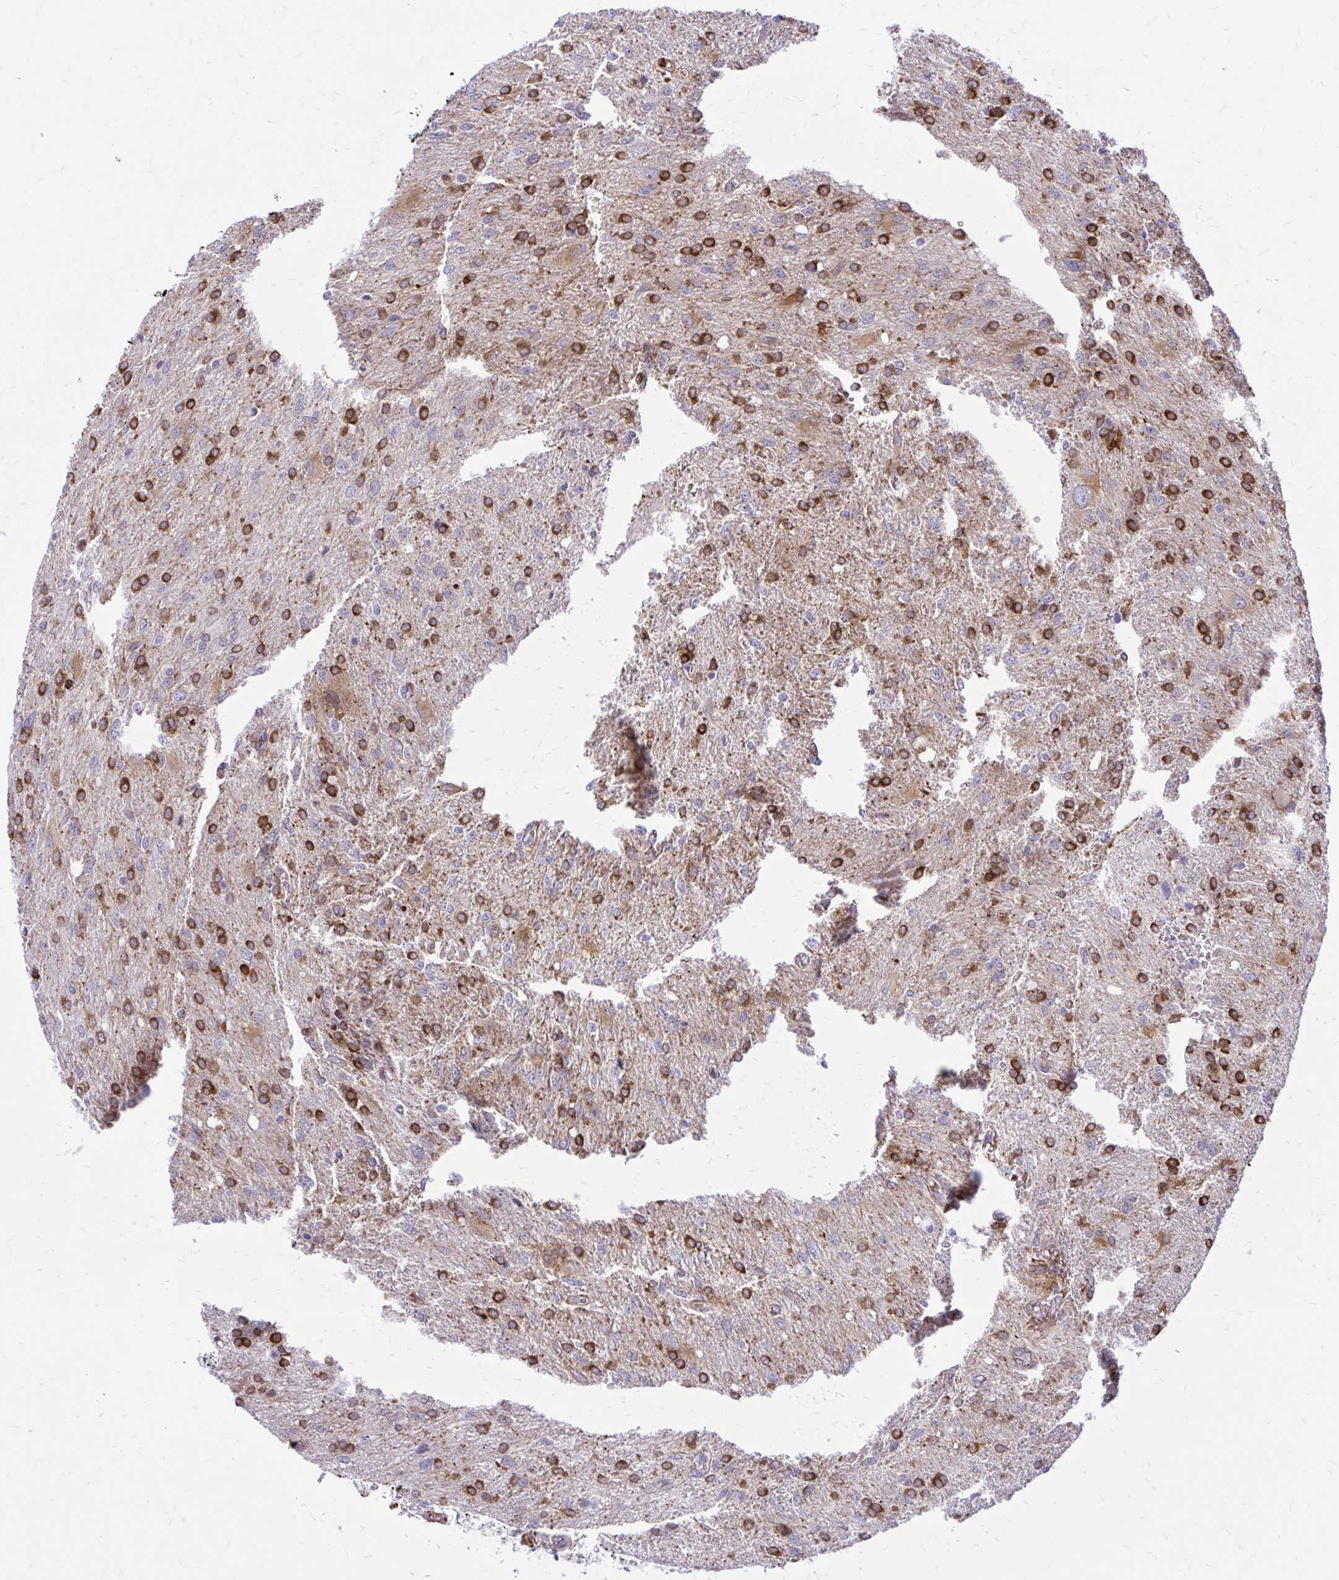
{"staining": {"intensity": "strong", "quantity": ">75%", "location": "cytoplasmic/membranous"}, "tissue": "glioma", "cell_type": "Tumor cells", "image_type": "cancer", "snomed": [{"axis": "morphology", "description": "Glioma, malignant, Low grade"}, {"axis": "topography", "description": "Brain"}], "caption": "About >75% of tumor cells in malignant glioma (low-grade) exhibit strong cytoplasmic/membranous protein positivity as visualized by brown immunohistochemical staining.", "gene": "BEND5", "patient": {"sex": "male", "age": 66}}